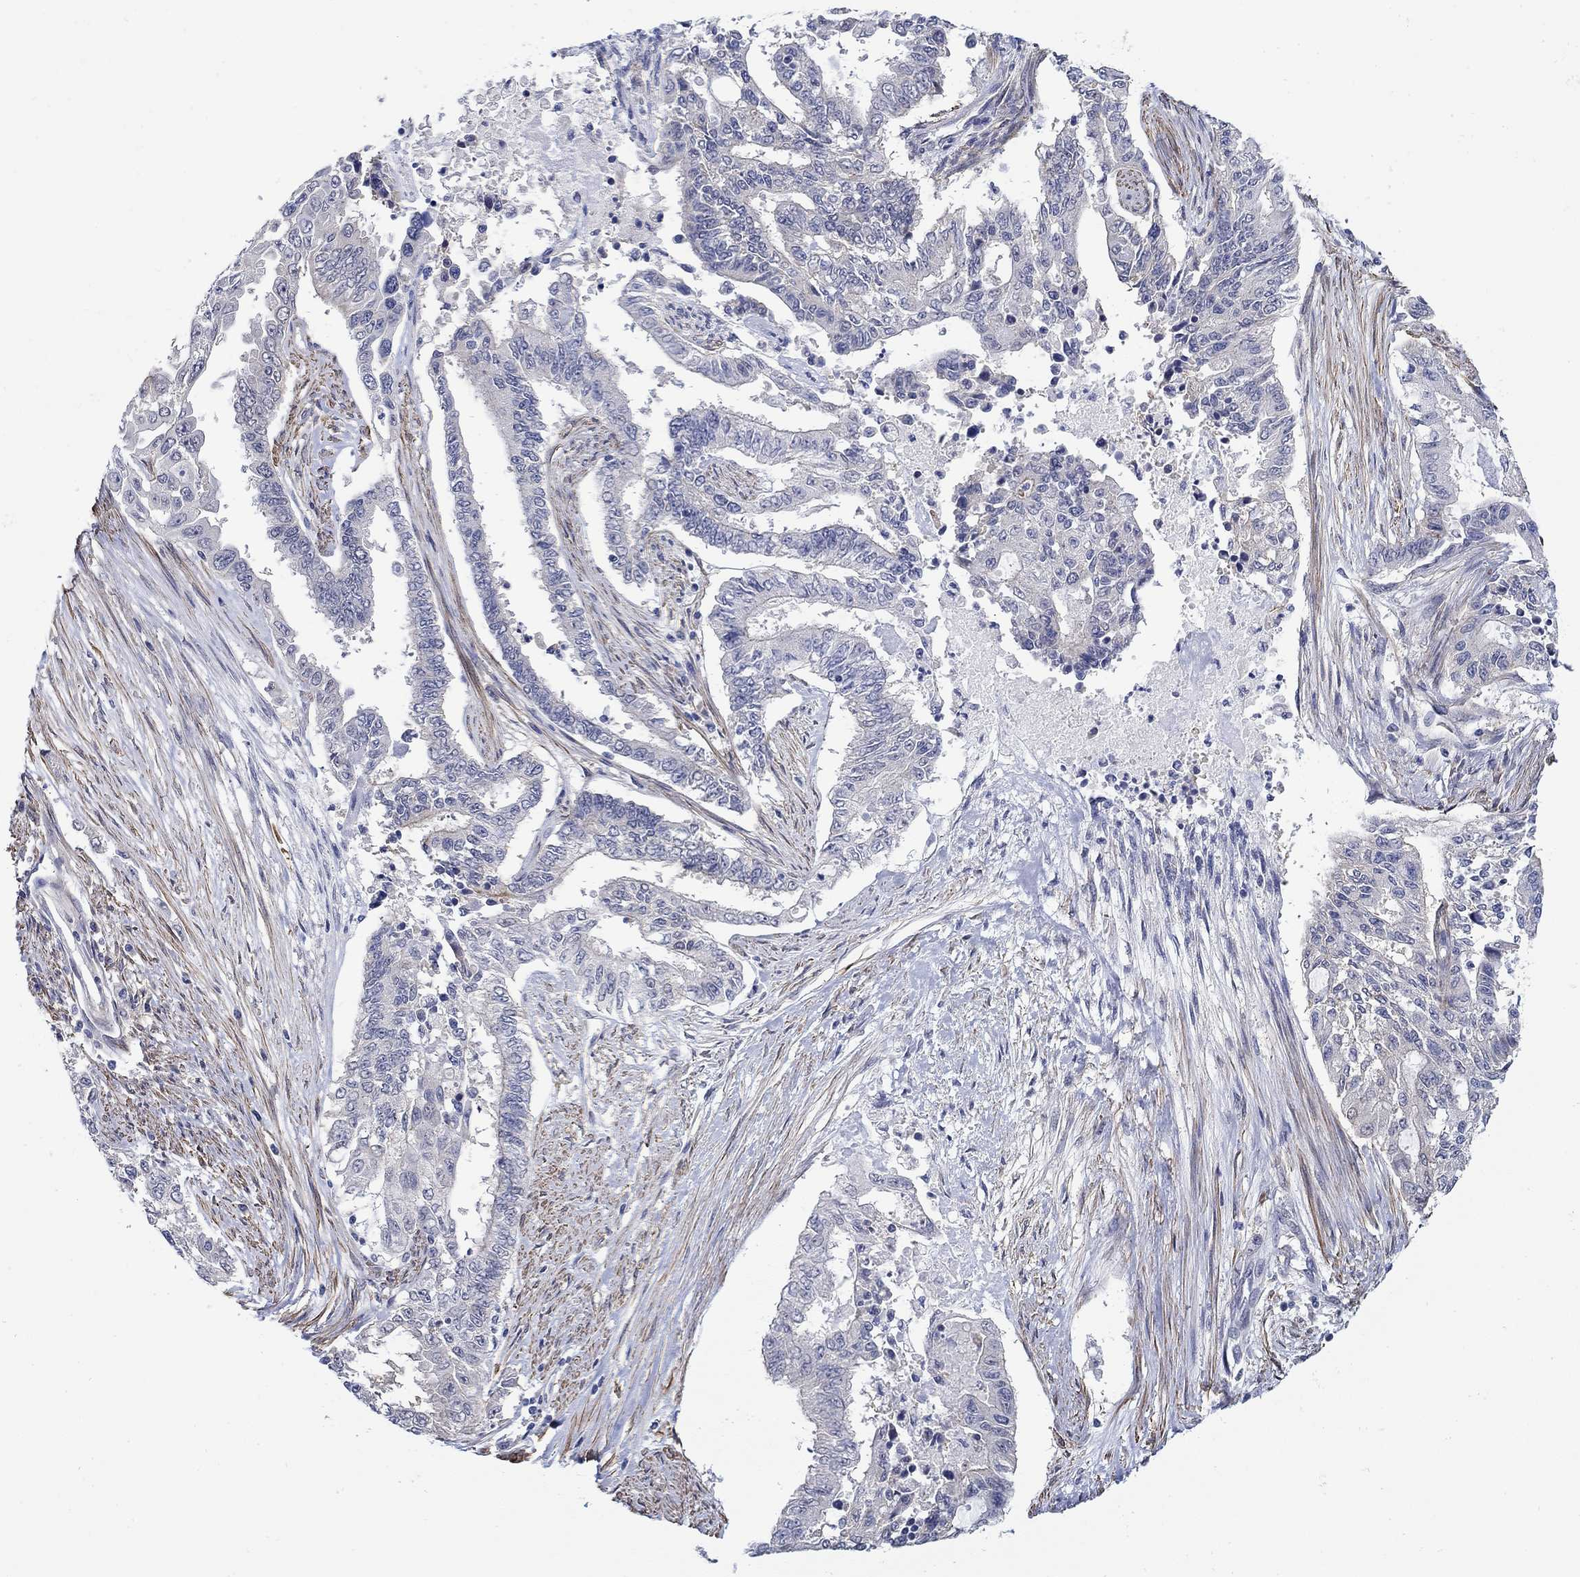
{"staining": {"intensity": "negative", "quantity": "none", "location": "none"}, "tissue": "endometrial cancer", "cell_type": "Tumor cells", "image_type": "cancer", "snomed": [{"axis": "morphology", "description": "Adenocarcinoma, NOS"}, {"axis": "topography", "description": "Uterus"}], "caption": "A high-resolution histopathology image shows IHC staining of adenocarcinoma (endometrial), which exhibits no significant positivity in tumor cells. (DAB (3,3'-diaminobenzidine) immunohistochemistry (IHC) visualized using brightfield microscopy, high magnification).", "gene": "SCN7A", "patient": {"sex": "female", "age": 59}}